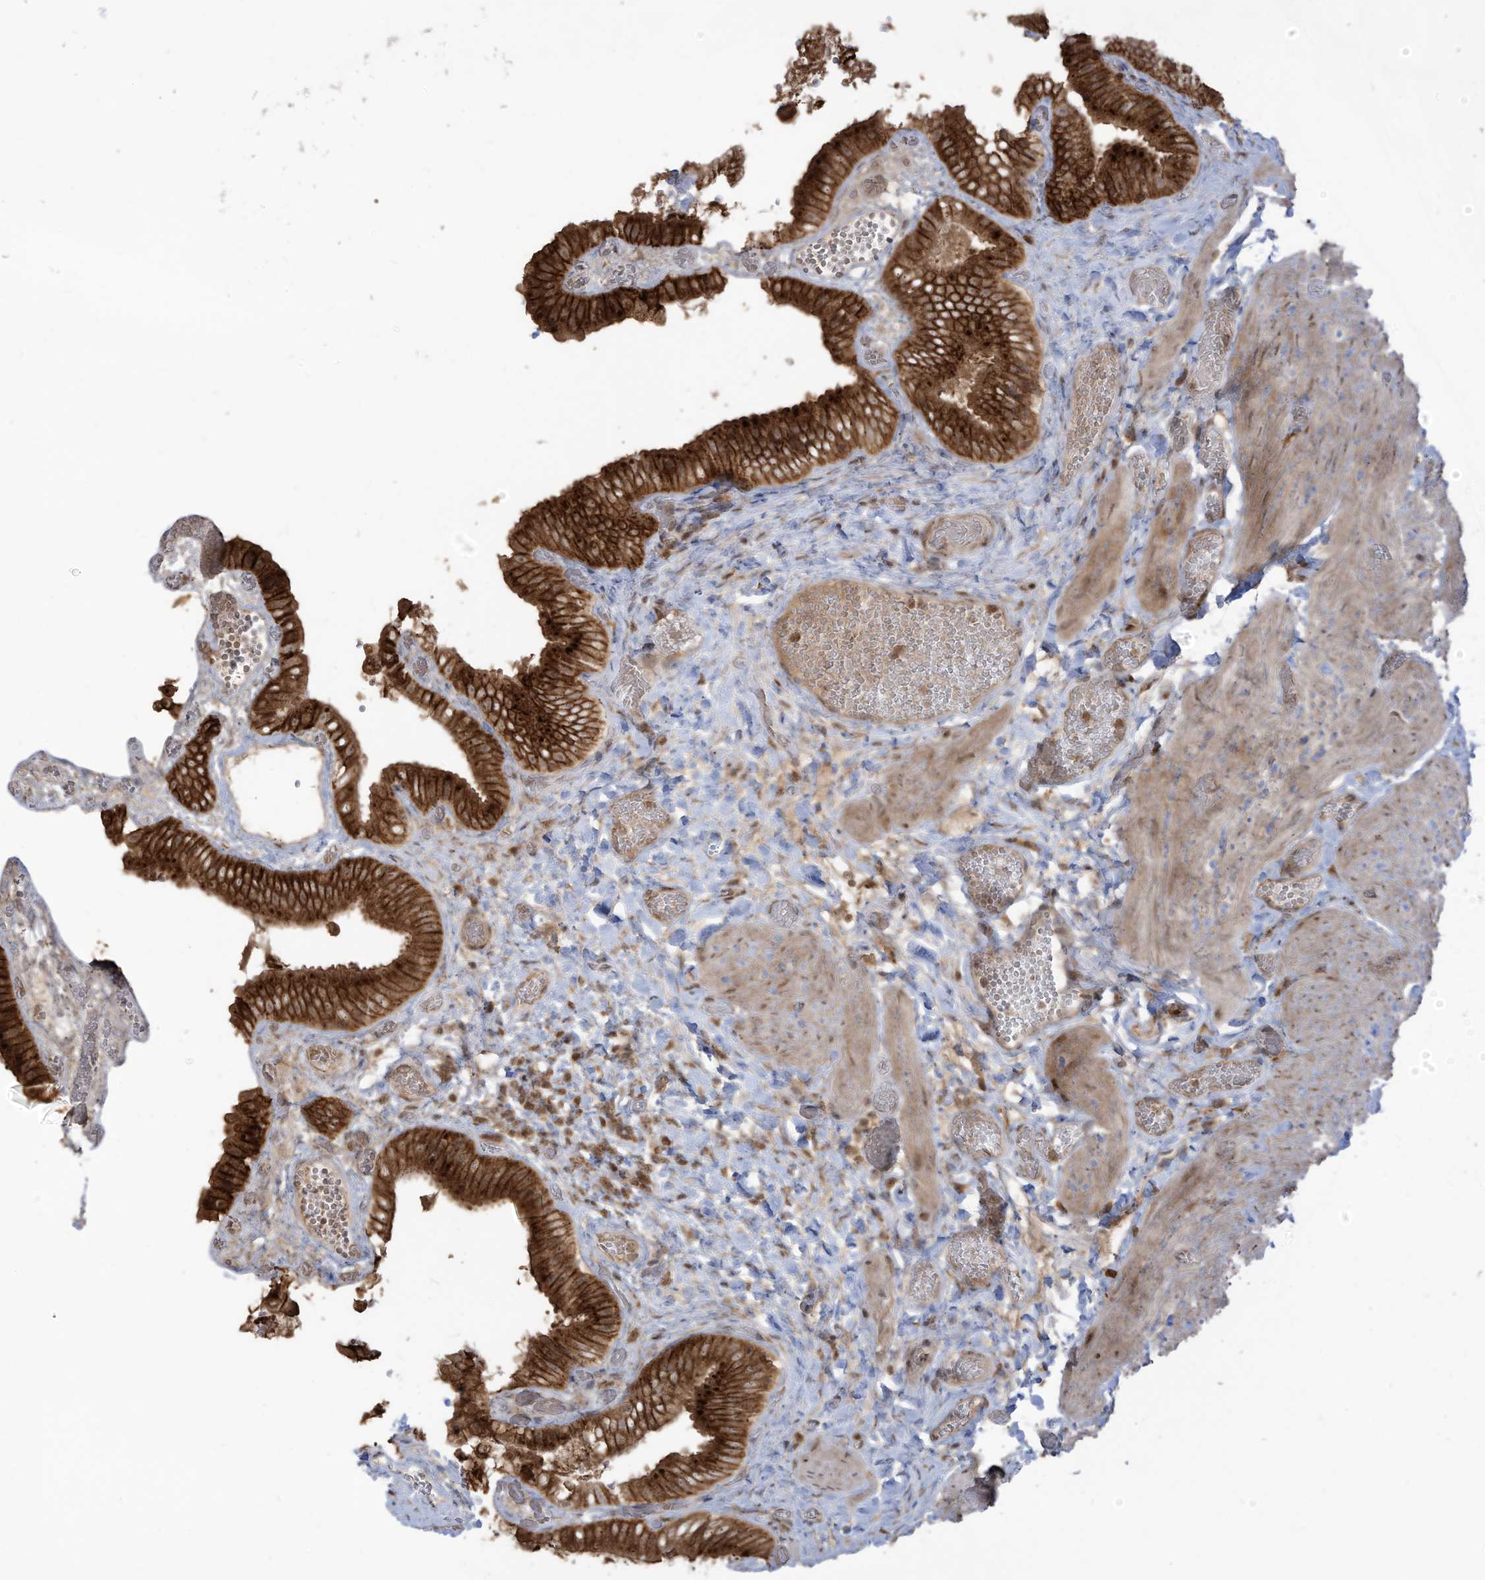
{"staining": {"intensity": "strong", "quantity": ">75%", "location": "cytoplasmic/membranous,nuclear"}, "tissue": "gallbladder", "cell_type": "Glandular cells", "image_type": "normal", "snomed": [{"axis": "morphology", "description": "Normal tissue, NOS"}, {"axis": "topography", "description": "Gallbladder"}], "caption": "Human gallbladder stained with a brown dye exhibits strong cytoplasmic/membranous,nuclear positive expression in approximately >75% of glandular cells.", "gene": "CARF", "patient": {"sex": "female", "age": 64}}